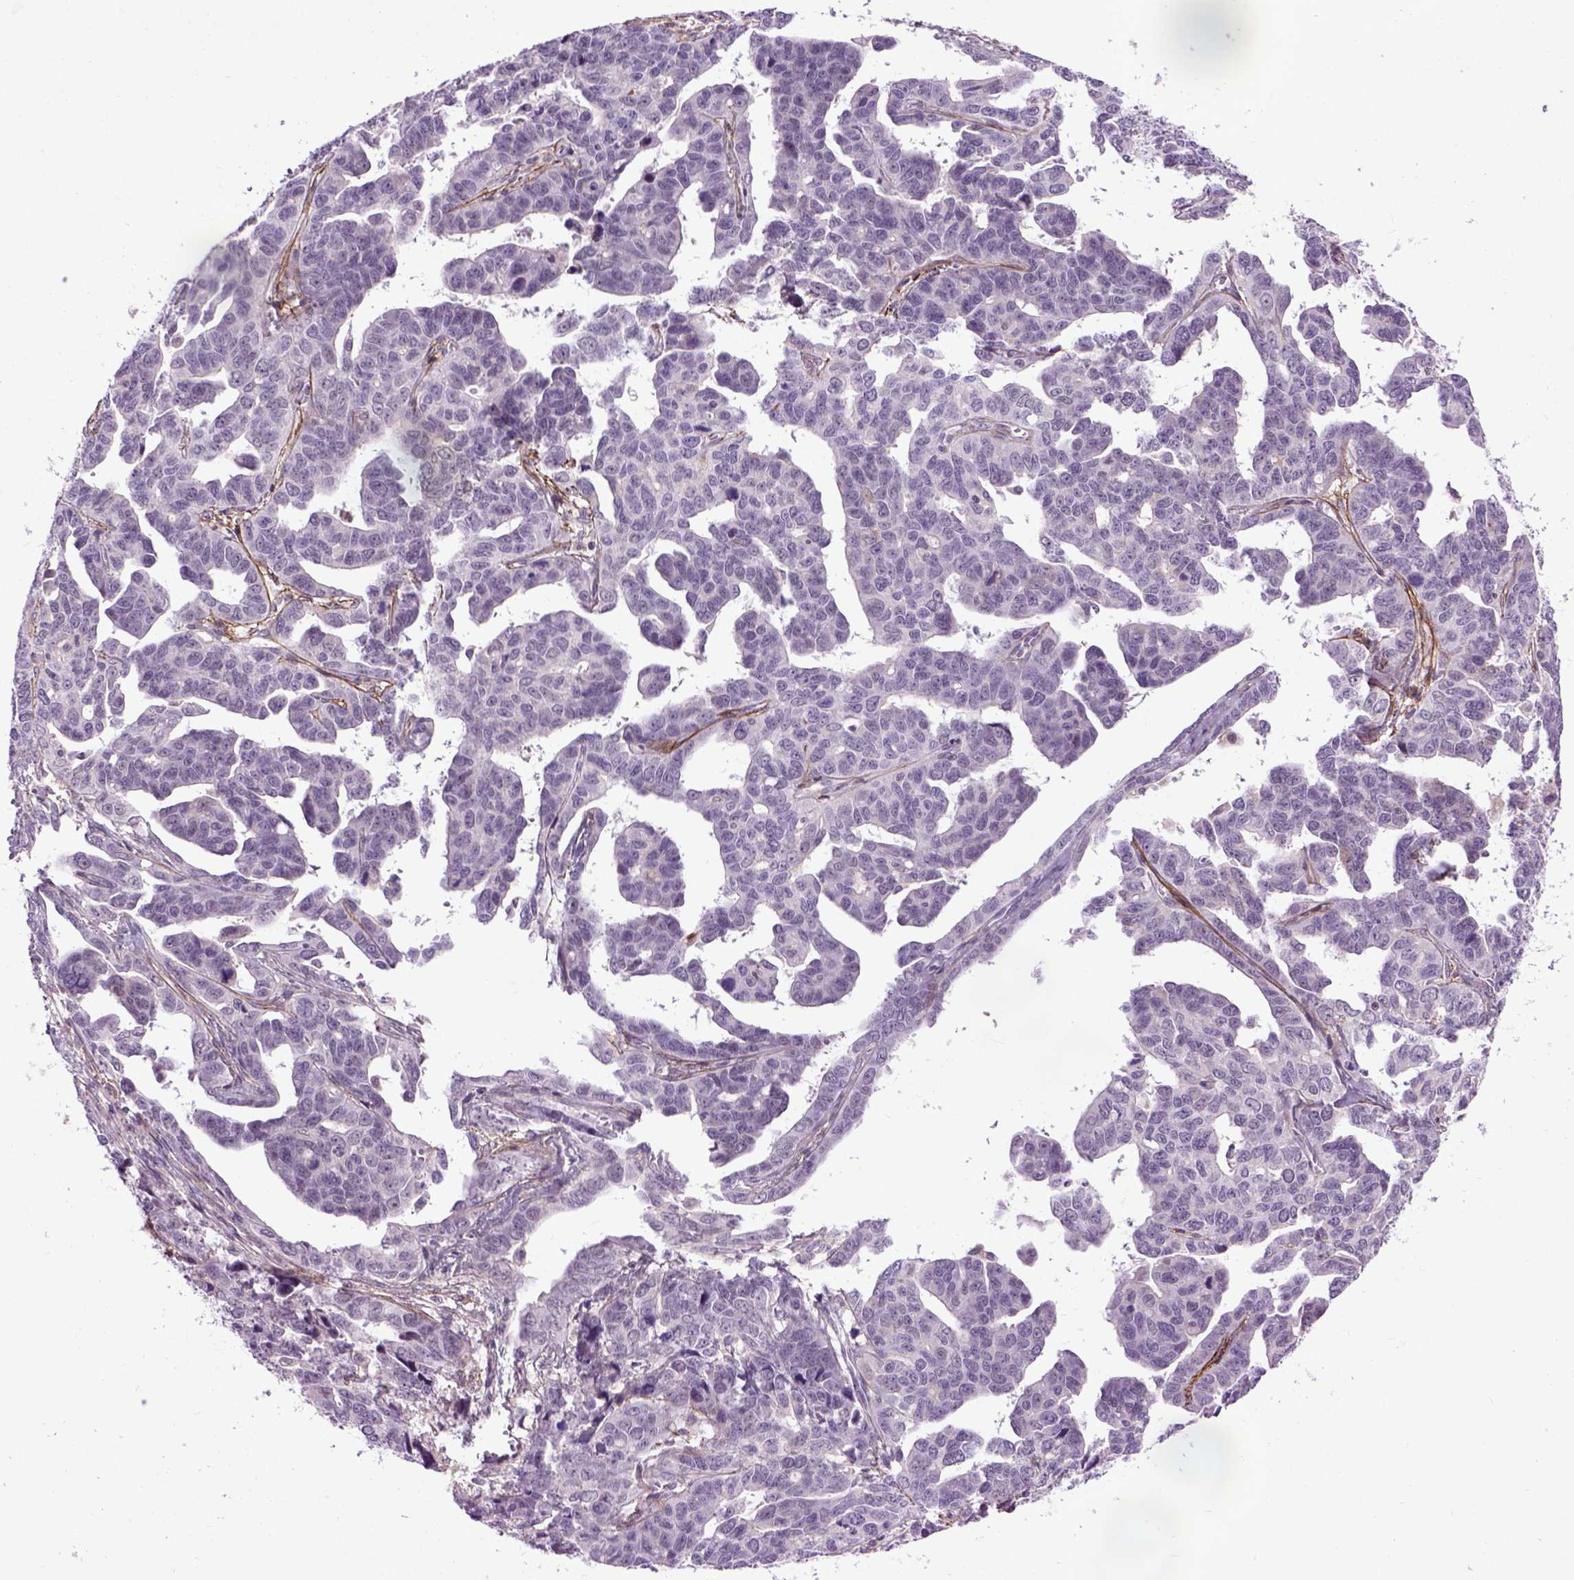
{"staining": {"intensity": "negative", "quantity": "none", "location": "none"}, "tissue": "ovarian cancer", "cell_type": "Tumor cells", "image_type": "cancer", "snomed": [{"axis": "morphology", "description": "Cystadenocarcinoma, serous, NOS"}, {"axis": "topography", "description": "Ovary"}], "caption": "Human serous cystadenocarcinoma (ovarian) stained for a protein using immunohistochemistry (IHC) demonstrates no positivity in tumor cells.", "gene": "EMILIN3", "patient": {"sex": "female", "age": 69}}